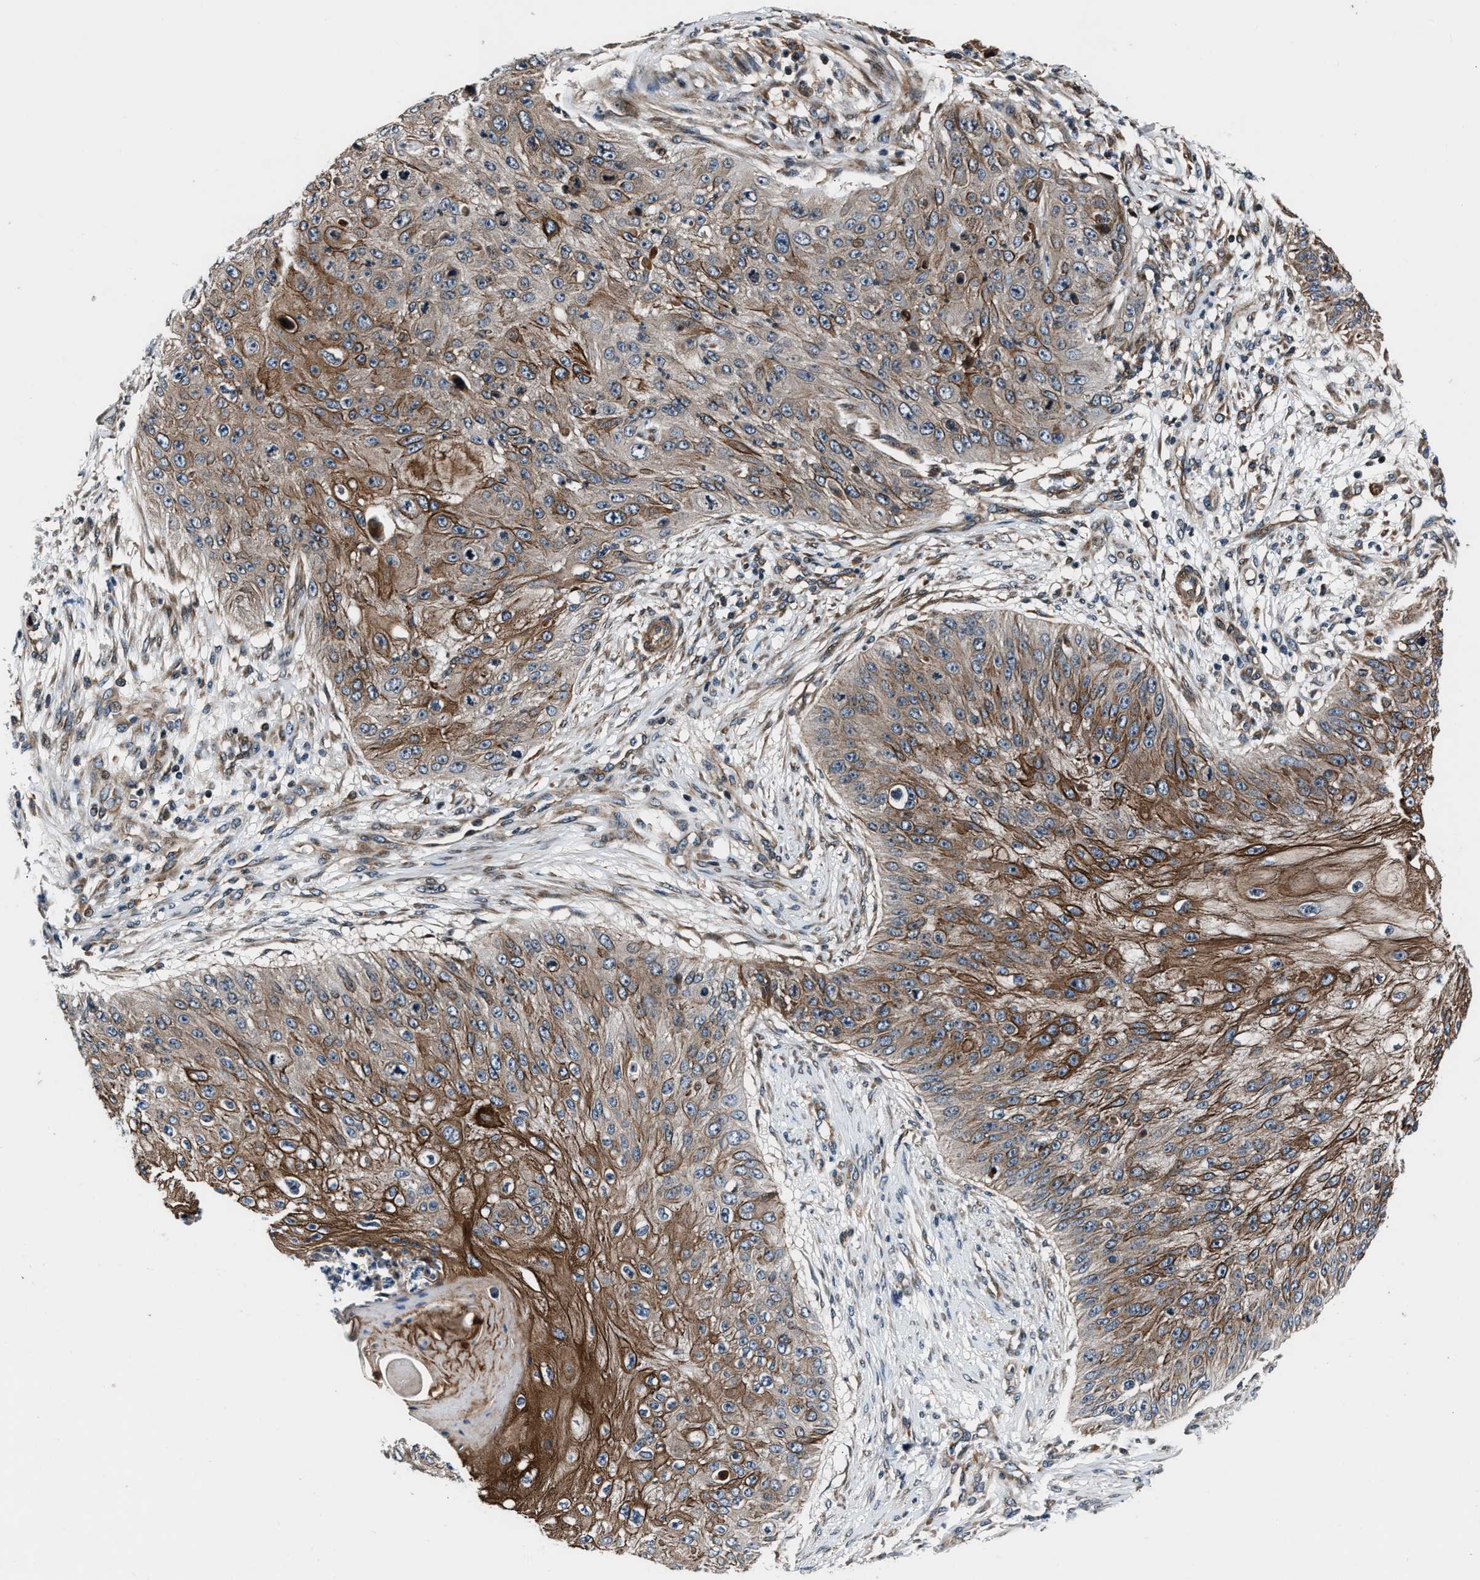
{"staining": {"intensity": "moderate", "quantity": ">75%", "location": "cytoplasmic/membranous"}, "tissue": "skin cancer", "cell_type": "Tumor cells", "image_type": "cancer", "snomed": [{"axis": "morphology", "description": "Squamous cell carcinoma, NOS"}, {"axis": "topography", "description": "Skin"}], "caption": "An immunohistochemistry image of neoplastic tissue is shown. Protein staining in brown labels moderate cytoplasmic/membranous positivity in skin squamous cell carcinoma within tumor cells.", "gene": "DYNC2I1", "patient": {"sex": "female", "age": 80}}